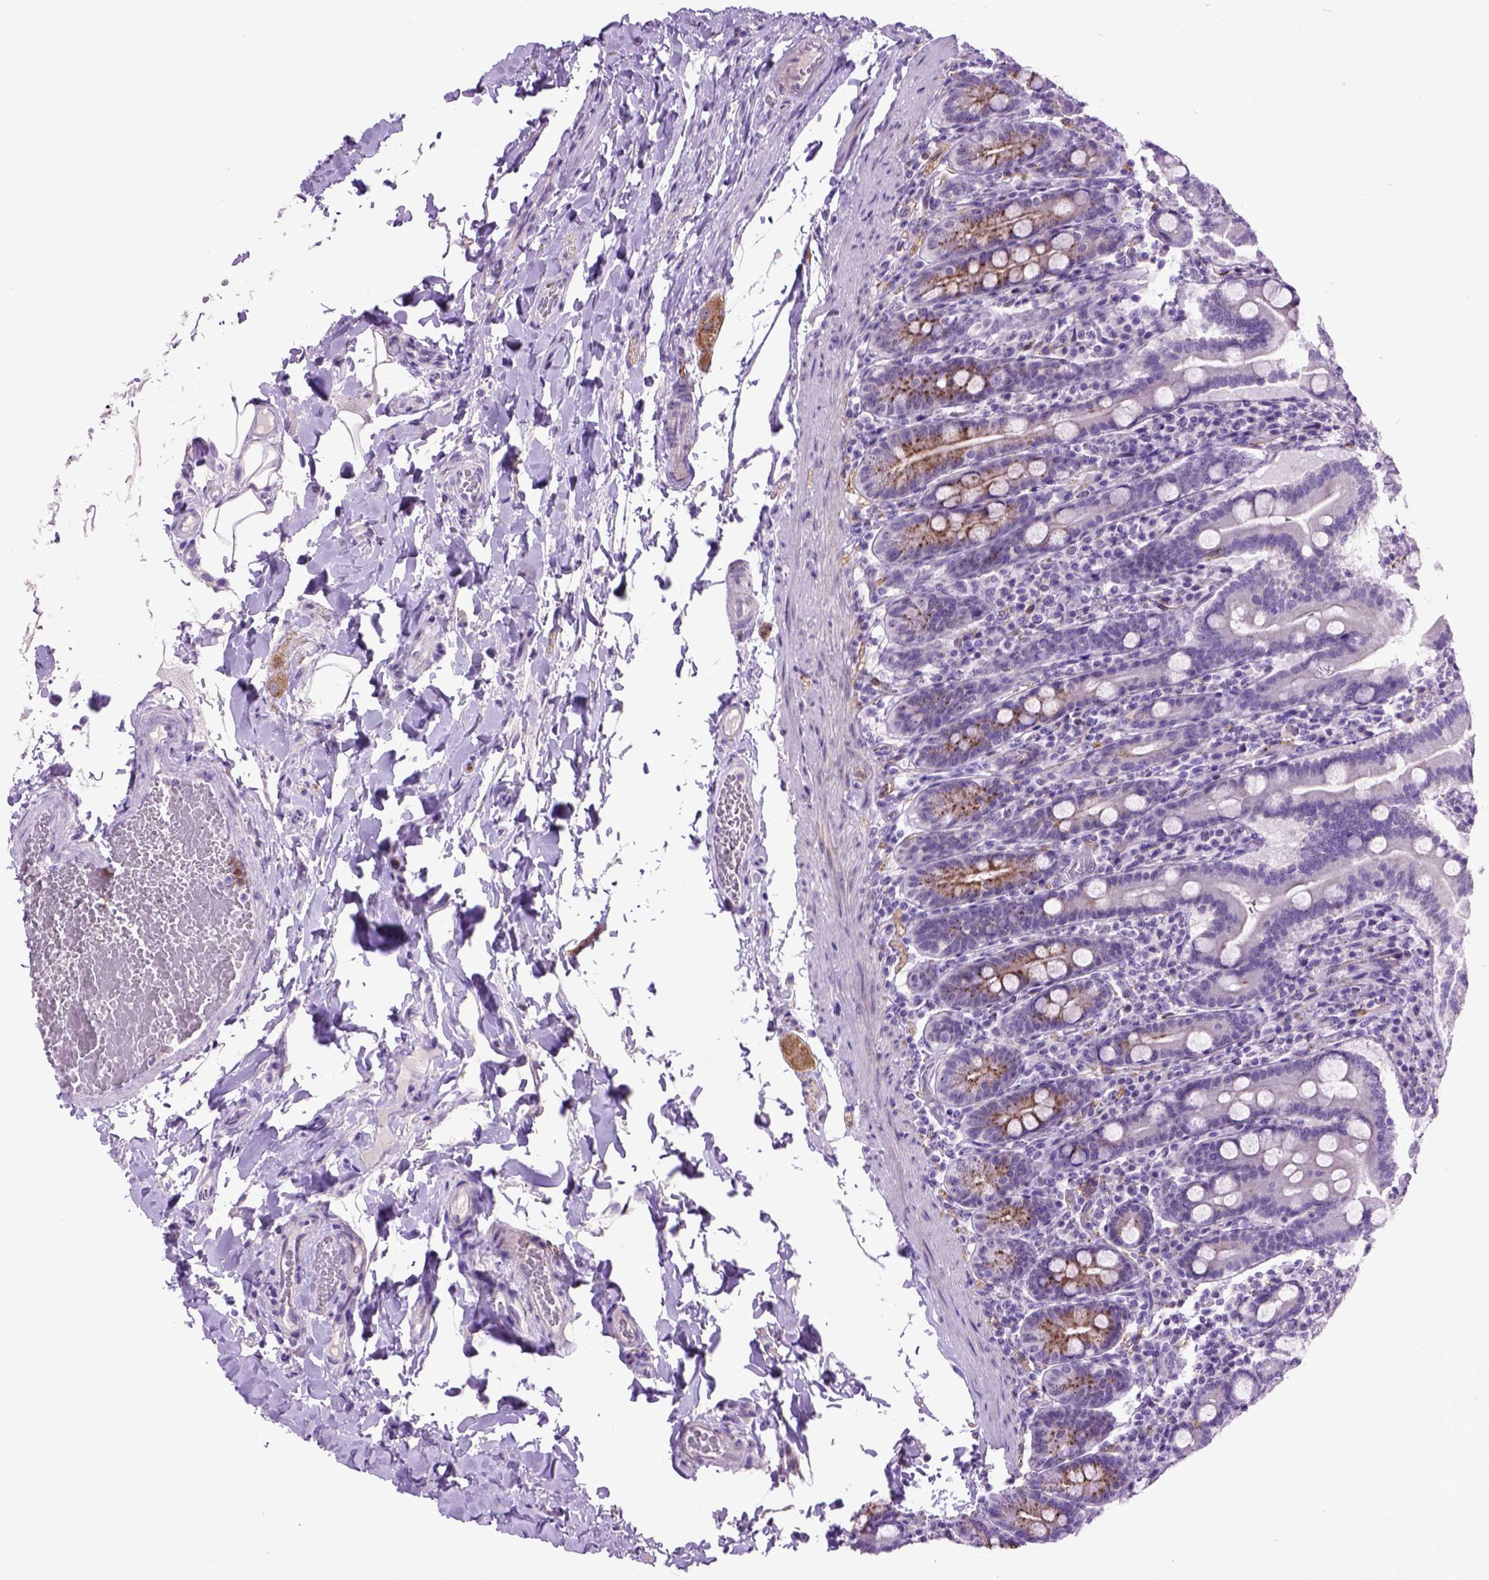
{"staining": {"intensity": "moderate", "quantity": "25%-75%", "location": "cytoplasmic/membranous"}, "tissue": "small intestine", "cell_type": "Glandular cells", "image_type": "normal", "snomed": [{"axis": "morphology", "description": "Normal tissue, NOS"}, {"axis": "topography", "description": "Small intestine"}], "caption": "Immunohistochemistry (DAB (3,3'-diaminobenzidine)) staining of unremarkable small intestine exhibits moderate cytoplasmic/membranous protein staining in approximately 25%-75% of glandular cells.", "gene": "MAPT", "patient": {"sex": "male", "age": 26}}